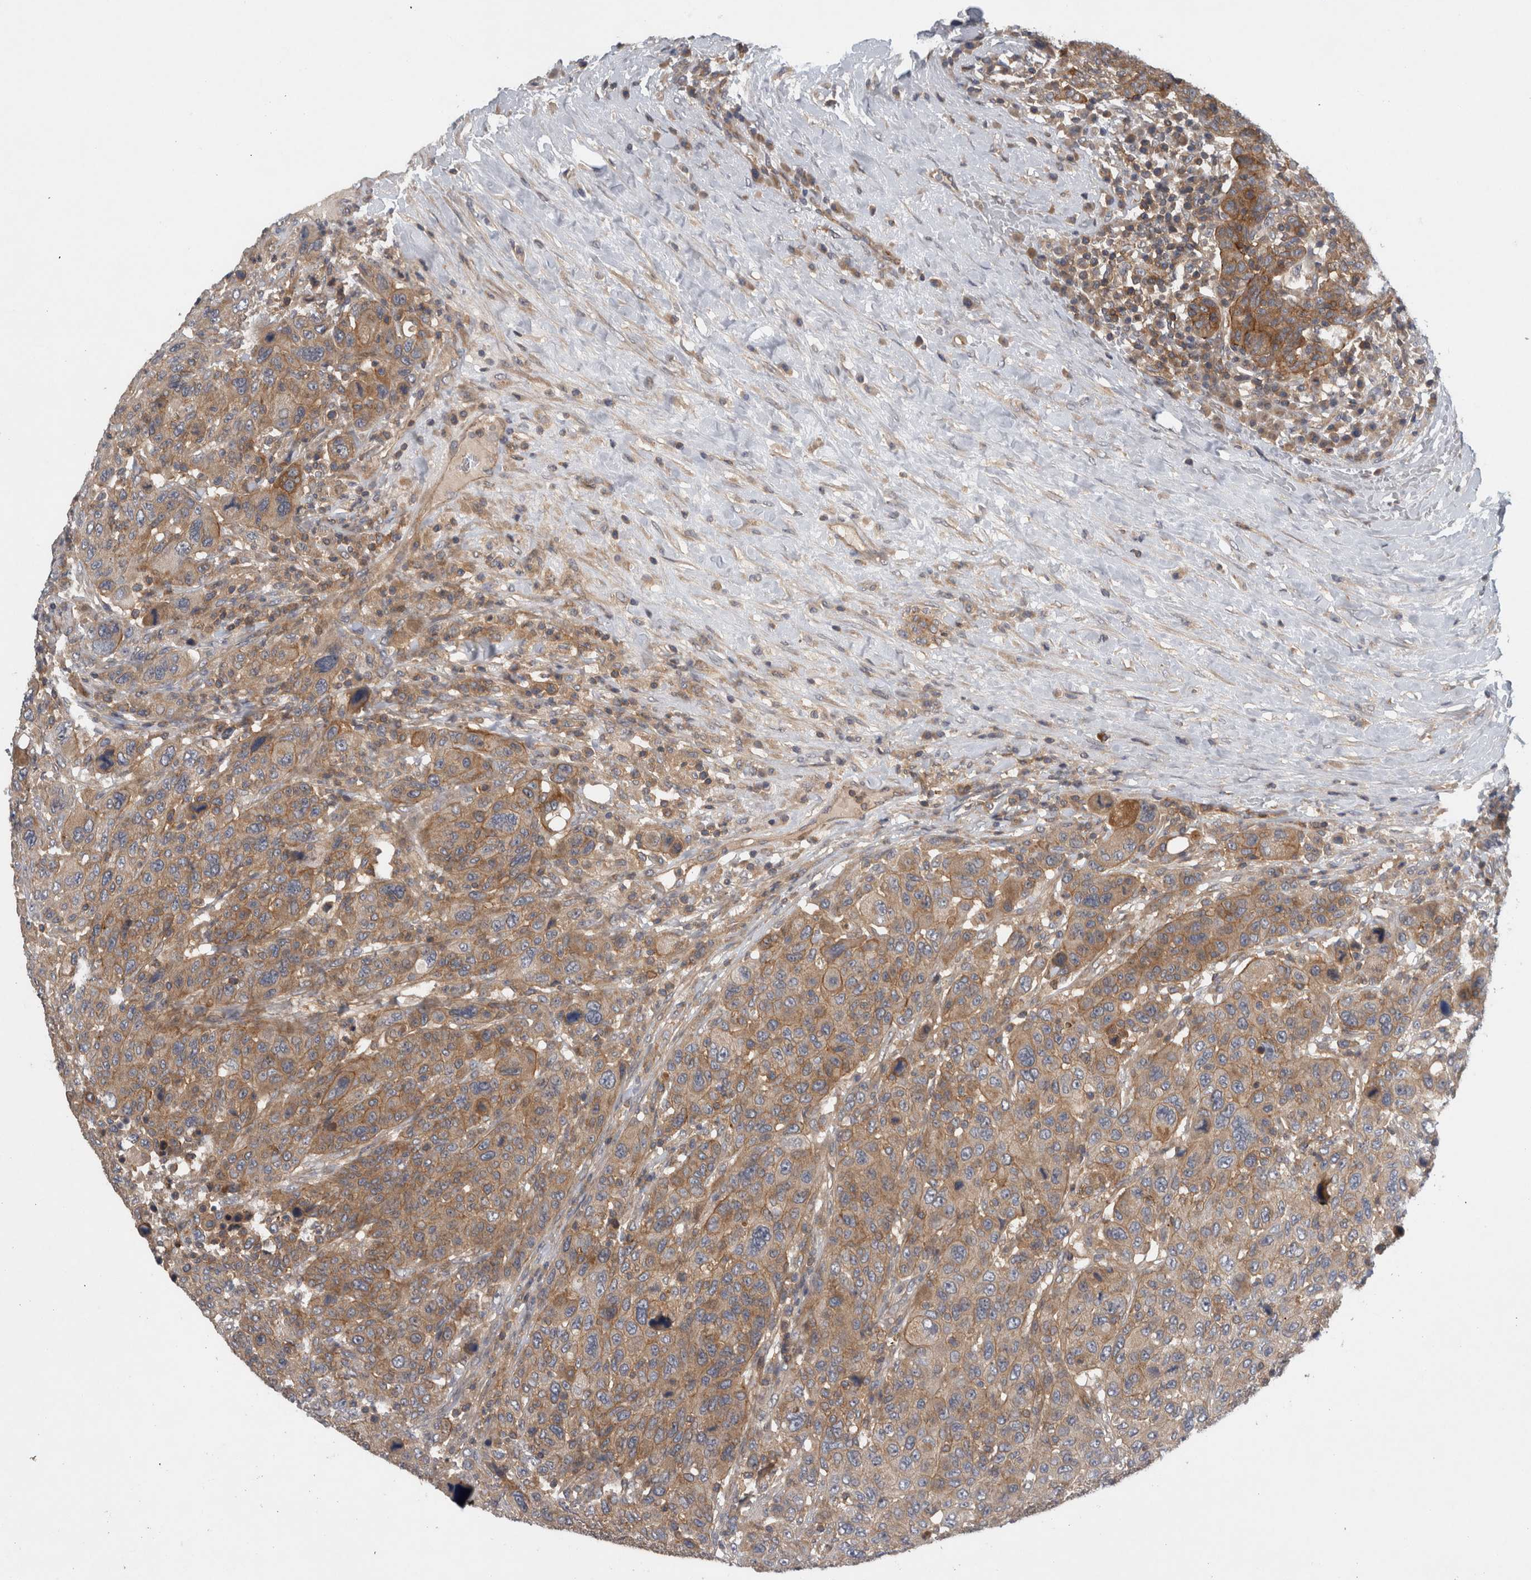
{"staining": {"intensity": "moderate", "quantity": ">75%", "location": "cytoplasmic/membranous"}, "tissue": "breast cancer", "cell_type": "Tumor cells", "image_type": "cancer", "snomed": [{"axis": "morphology", "description": "Duct carcinoma"}, {"axis": "topography", "description": "Breast"}], "caption": "Breast invasive ductal carcinoma stained with immunohistochemistry shows moderate cytoplasmic/membranous staining in approximately >75% of tumor cells.", "gene": "SCARA5", "patient": {"sex": "female", "age": 37}}